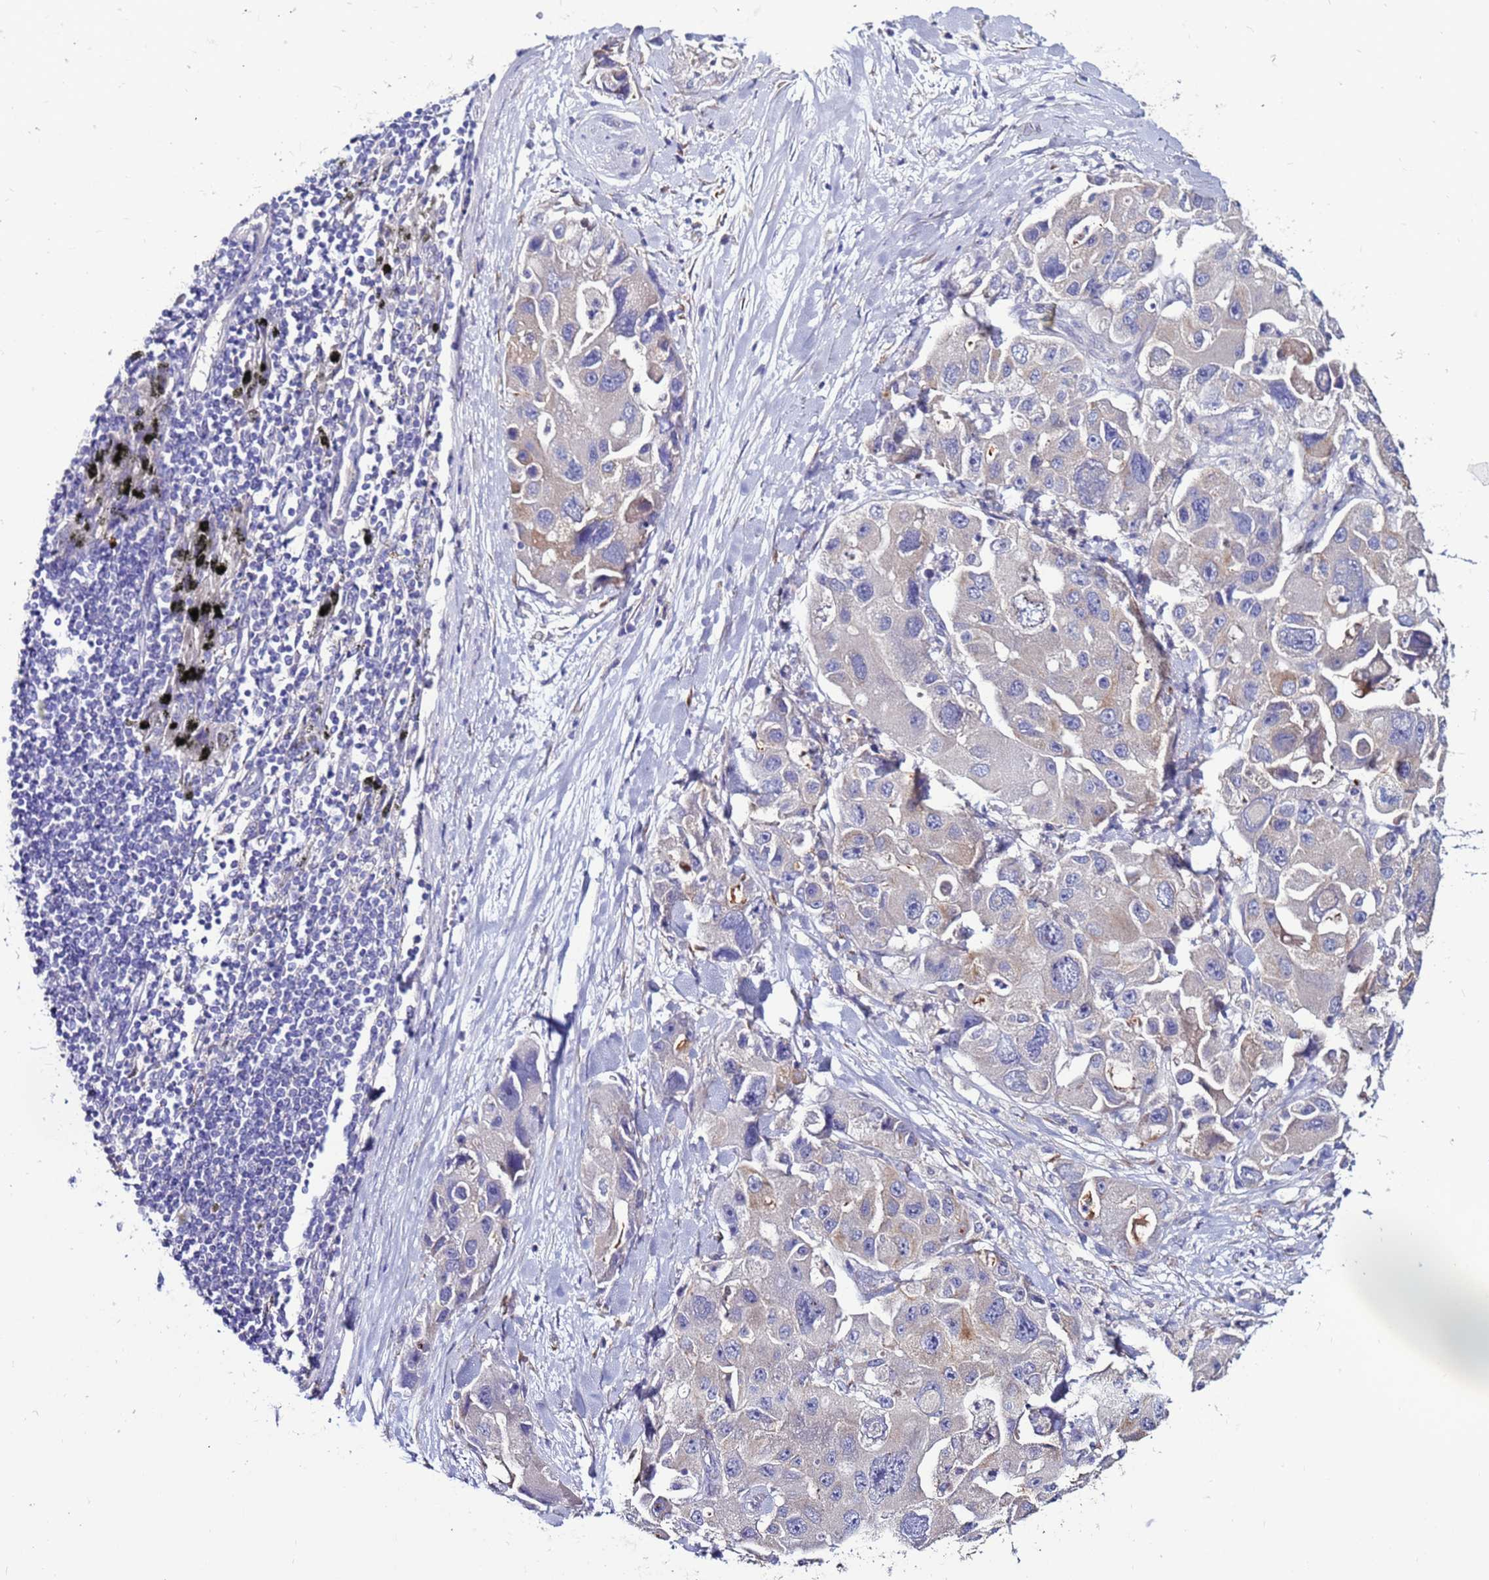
{"staining": {"intensity": "weak", "quantity": "25%-75%", "location": "cytoplasmic/membranous"}, "tissue": "lung cancer", "cell_type": "Tumor cells", "image_type": "cancer", "snomed": [{"axis": "morphology", "description": "Adenocarcinoma, NOS"}, {"axis": "topography", "description": "Lung"}], "caption": "Lung adenocarcinoma stained with DAB (3,3'-diaminobenzidine) IHC displays low levels of weak cytoplasmic/membranous staining in about 25%-75% of tumor cells.", "gene": "SLC44A3", "patient": {"sex": "female", "age": 54}}